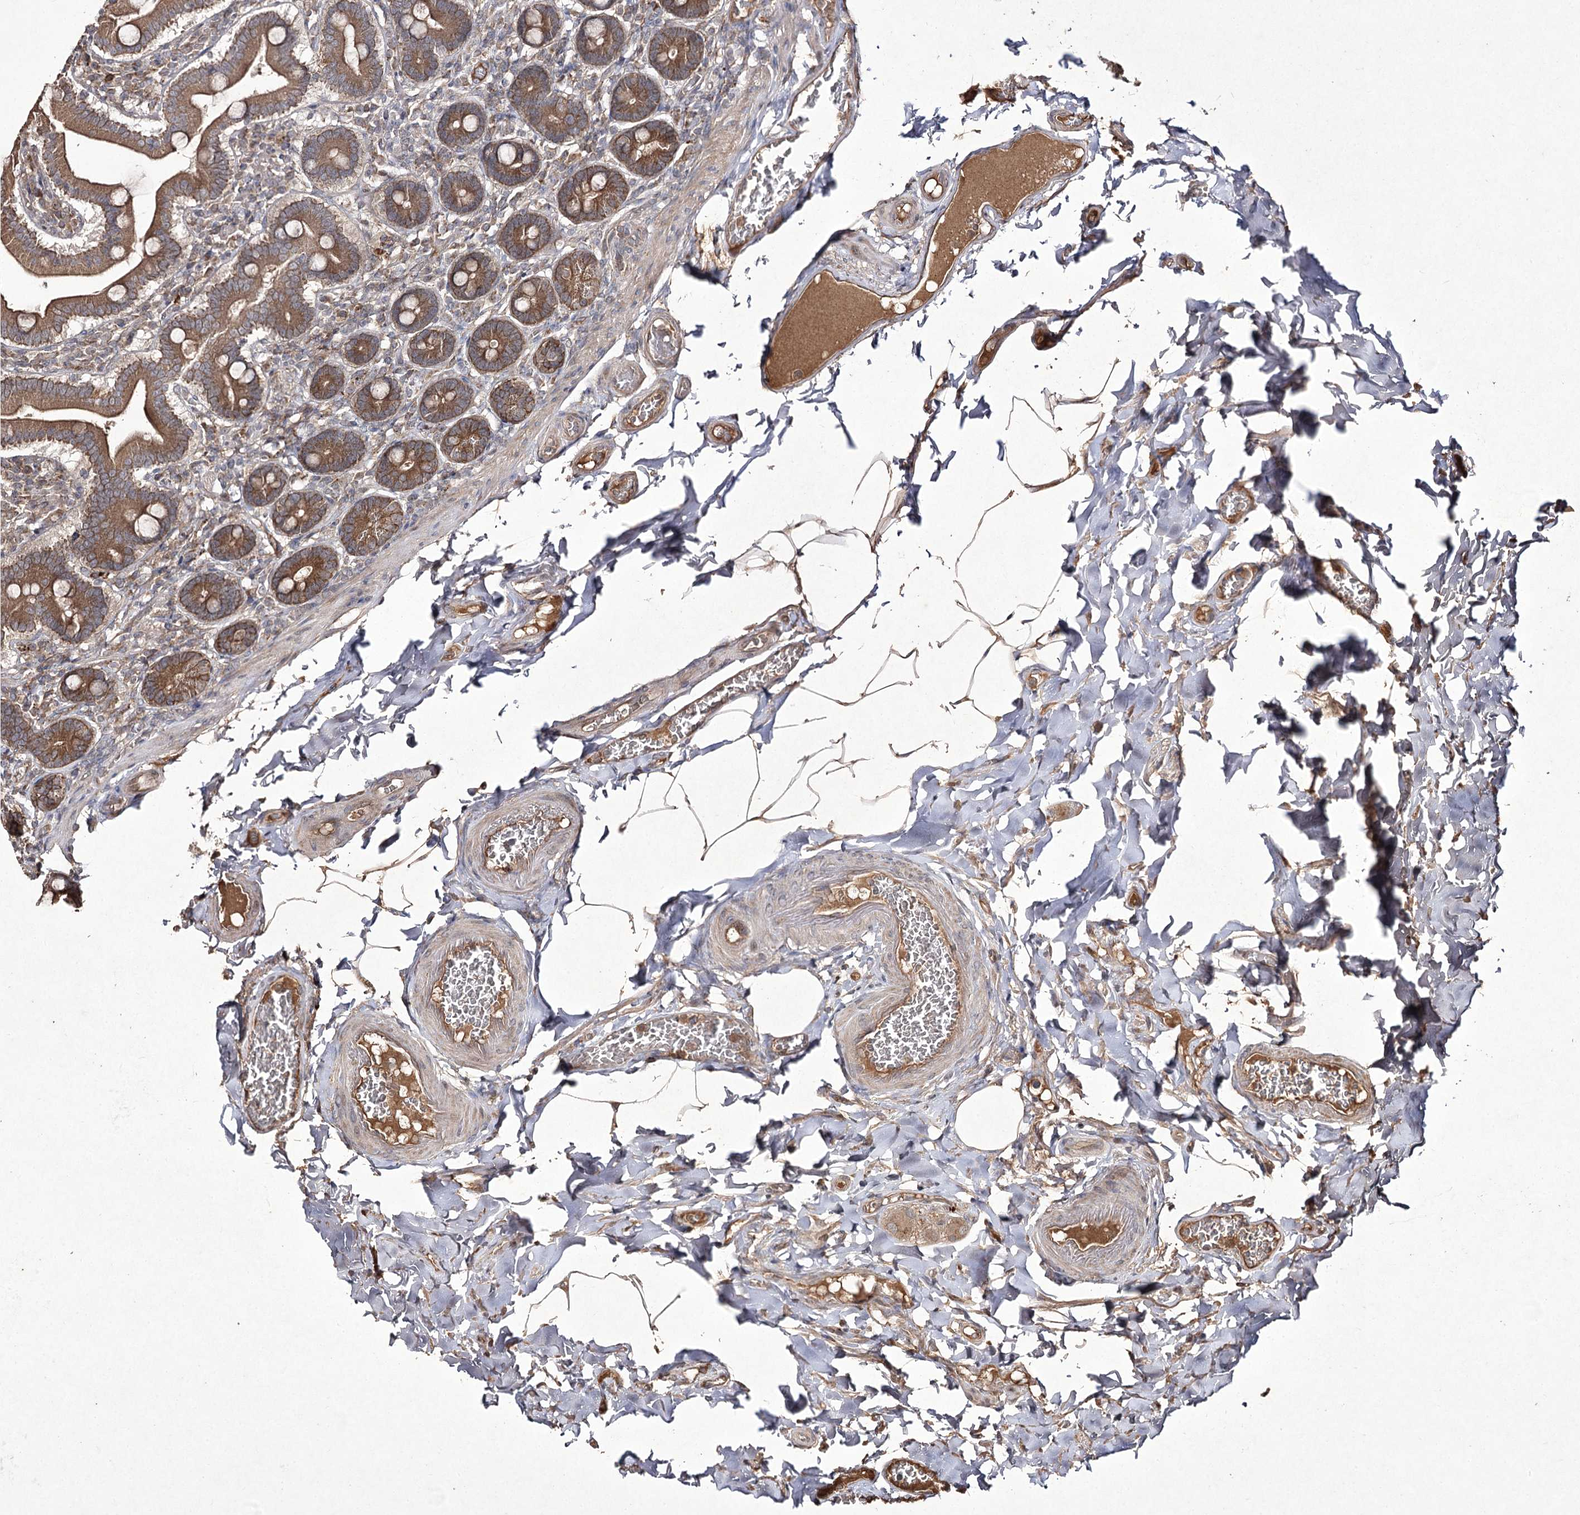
{"staining": {"intensity": "moderate", "quantity": ">75%", "location": "cytoplasmic/membranous"}, "tissue": "duodenum", "cell_type": "Glandular cells", "image_type": "normal", "snomed": [{"axis": "morphology", "description": "Normal tissue, NOS"}, {"axis": "topography", "description": "Duodenum"}], "caption": "High-power microscopy captured an immunohistochemistry histopathology image of normal duodenum, revealing moderate cytoplasmic/membranous staining in about >75% of glandular cells. (DAB (3,3'-diaminobenzidine) = brown stain, brightfield microscopy at high magnification).", "gene": "FANCL", "patient": {"sex": "female", "age": 62}}